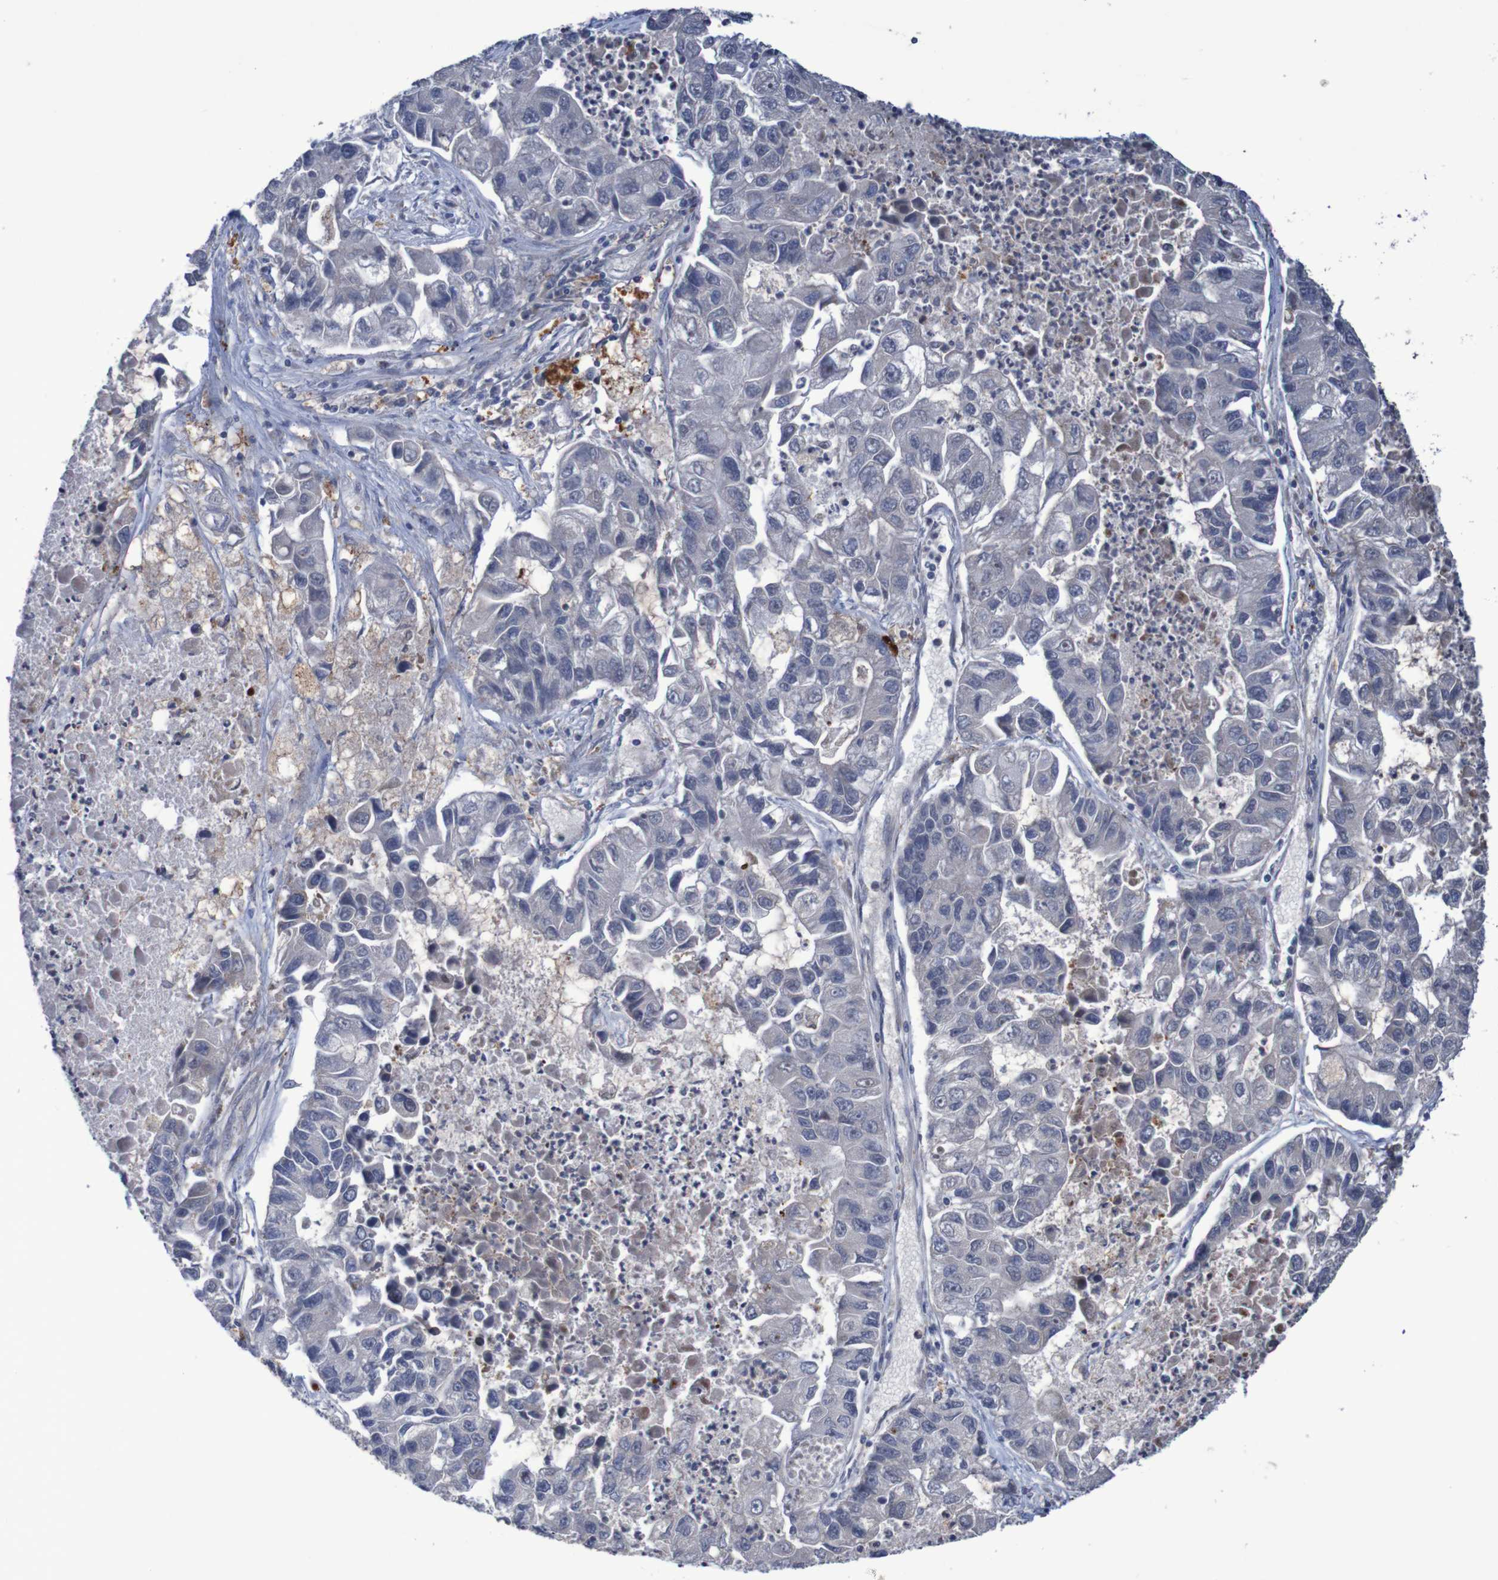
{"staining": {"intensity": "negative", "quantity": "none", "location": "none"}, "tissue": "lung cancer", "cell_type": "Tumor cells", "image_type": "cancer", "snomed": [{"axis": "morphology", "description": "Adenocarcinoma, NOS"}, {"axis": "topography", "description": "Lung"}], "caption": "Immunohistochemistry photomicrograph of human lung adenocarcinoma stained for a protein (brown), which demonstrates no staining in tumor cells. (DAB (3,3'-diaminobenzidine) immunohistochemistry (IHC), high magnification).", "gene": "FBP2", "patient": {"sex": "female", "age": 51}}